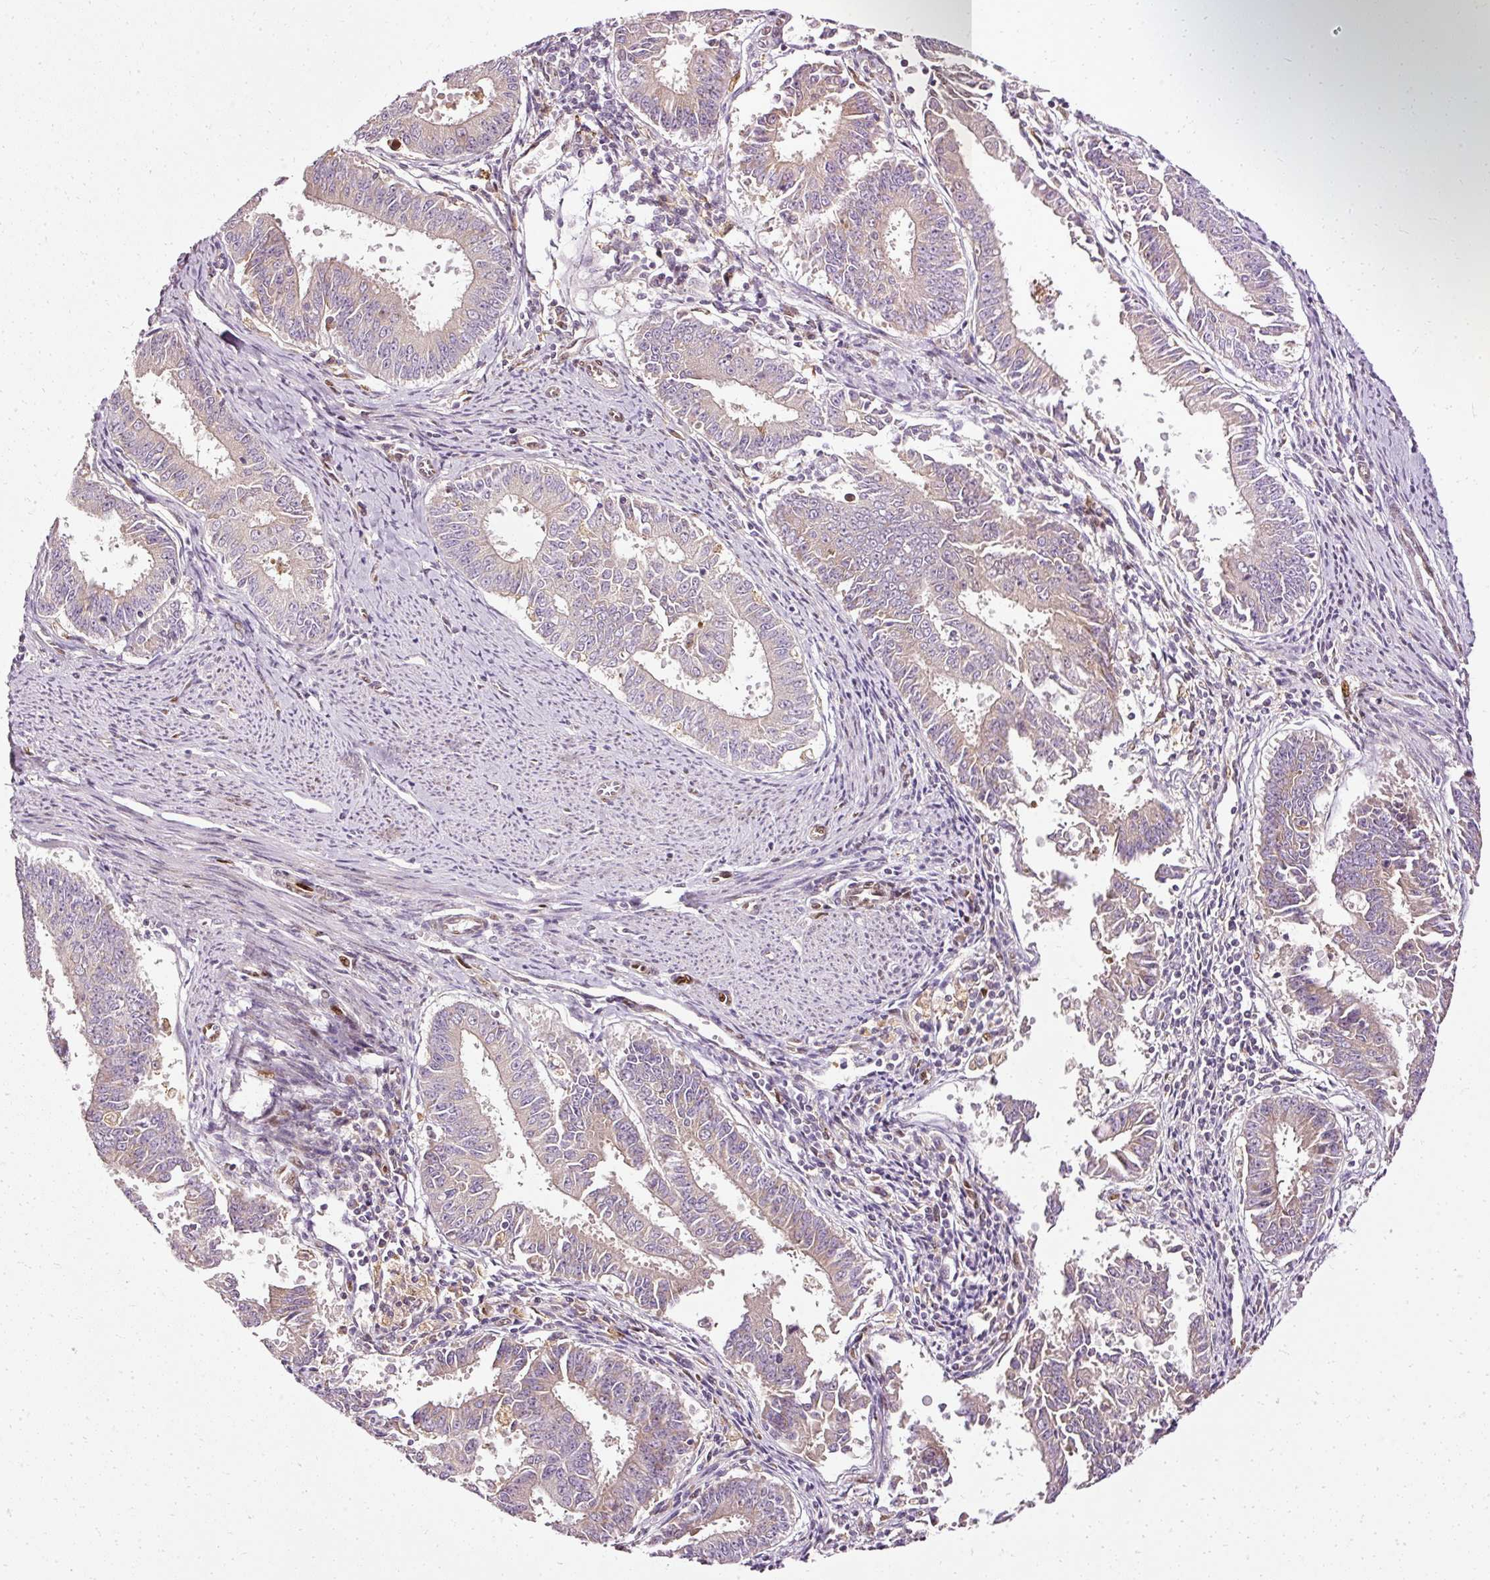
{"staining": {"intensity": "weak", "quantity": "<25%", "location": "cytoplasmic/membranous"}, "tissue": "endometrial cancer", "cell_type": "Tumor cells", "image_type": "cancer", "snomed": [{"axis": "morphology", "description": "Adenocarcinoma, NOS"}, {"axis": "topography", "description": "Endometrium"}], "caption": "A micrograph of human endometrial cancer (adenocarcinoma) is negative for staining in tumor cells.", "gene": "NAPA", "patient": {"sex": "female", "age": 73}}